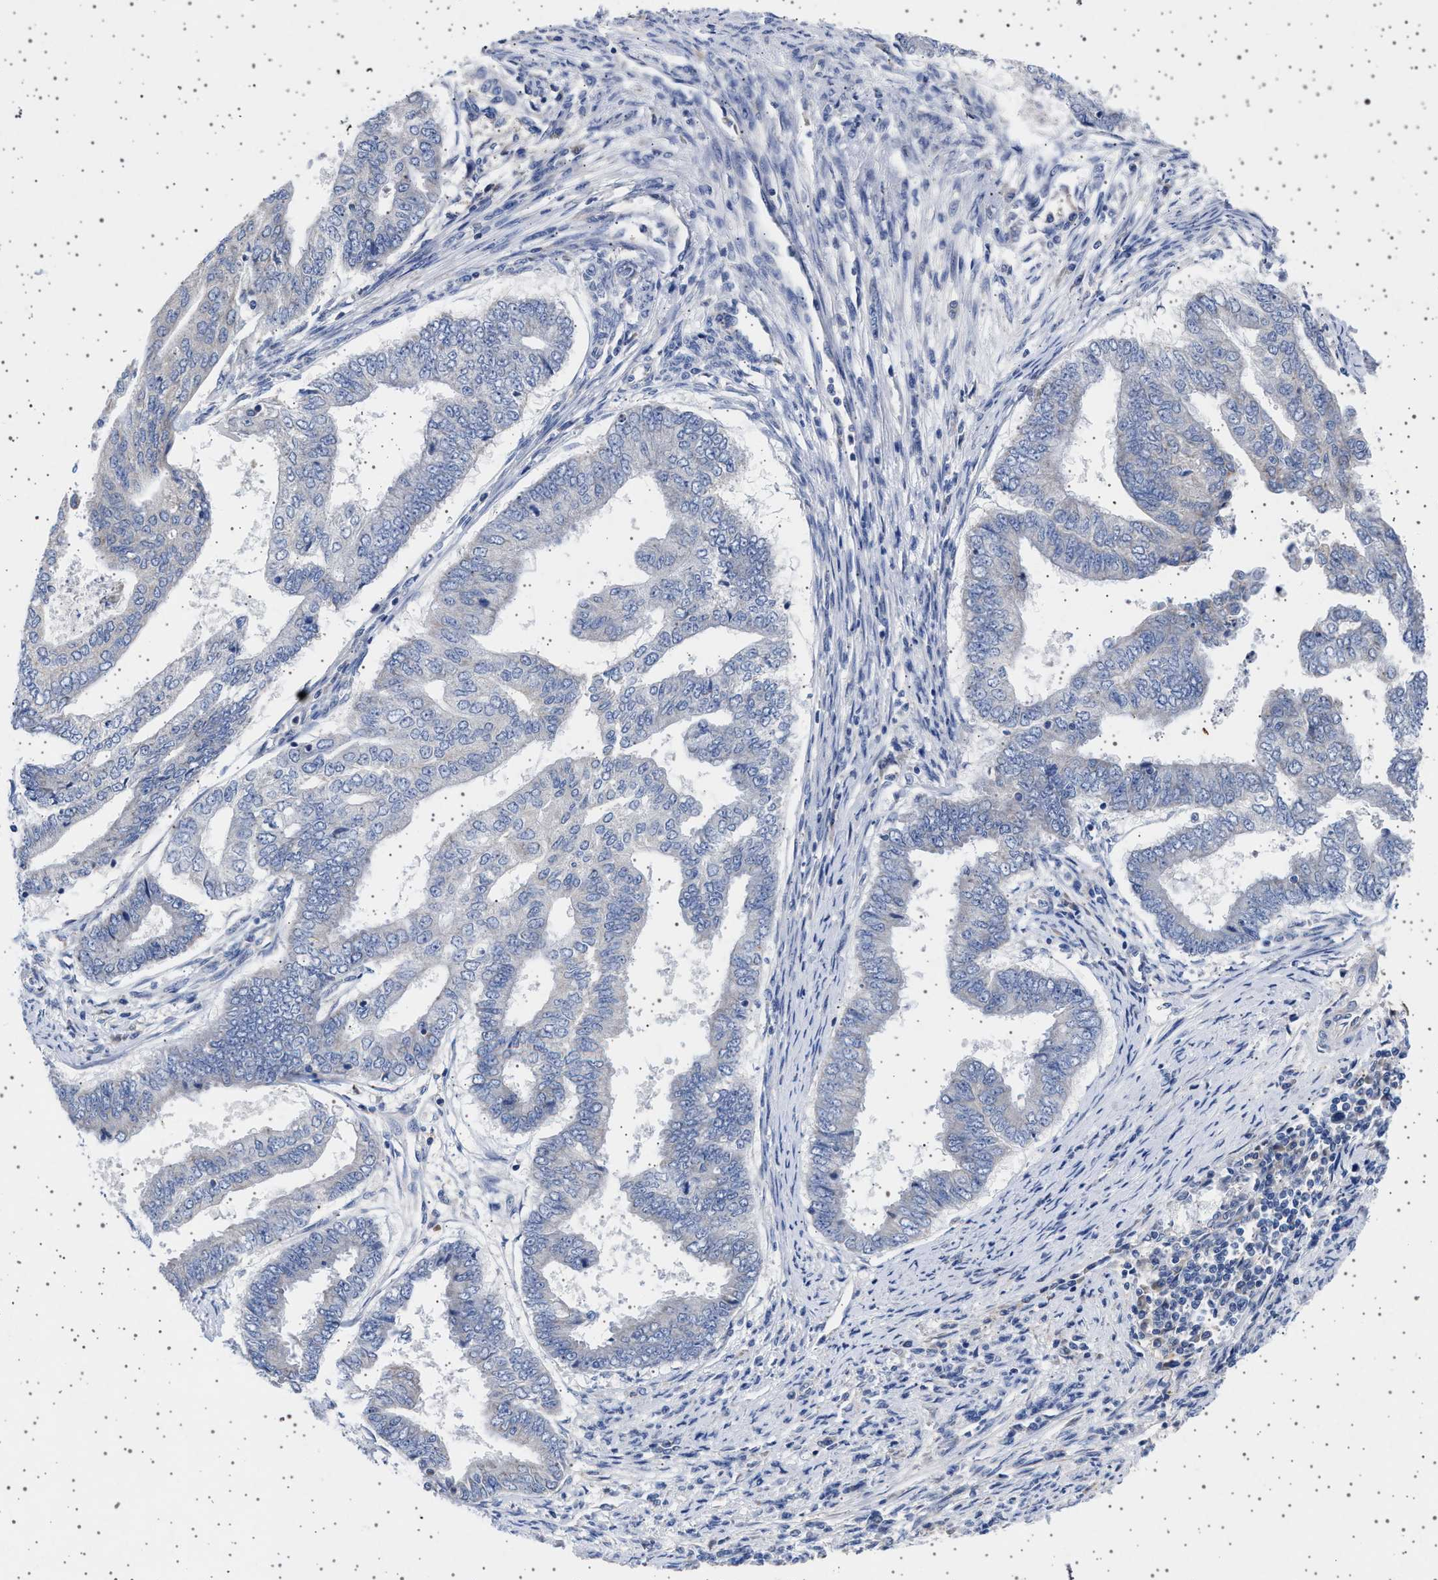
{"staining": {"intensity": "negative", "quantity": "none", "location": "none"}, "tissue": "endometrial cancer", "cell_type": "Tumor cells", "image_type": "cancer", "snomed": [{"axis": "morphology", "description": "Polyp, NOS"}, {"axis": "morphology", "description": "Adenocarcinoma, NOS"}, {"axis": "morphology", "description": "Adenoma, NOS"}, {"axis": "topography", "description": "Endometrium"}], "caption": "This is a image of IHC staining of endometrial polyp, which shows no expression in tumor cells. Brightfield microscopy of immunohistochemistry (IHC) stained with DAB (3,3'-diaminobenzidine) (brown) and hematoxylin (blue), captured at high magnification.", "gene": "TRMT10B", "patient": {"sex": "female", "age": 79}}